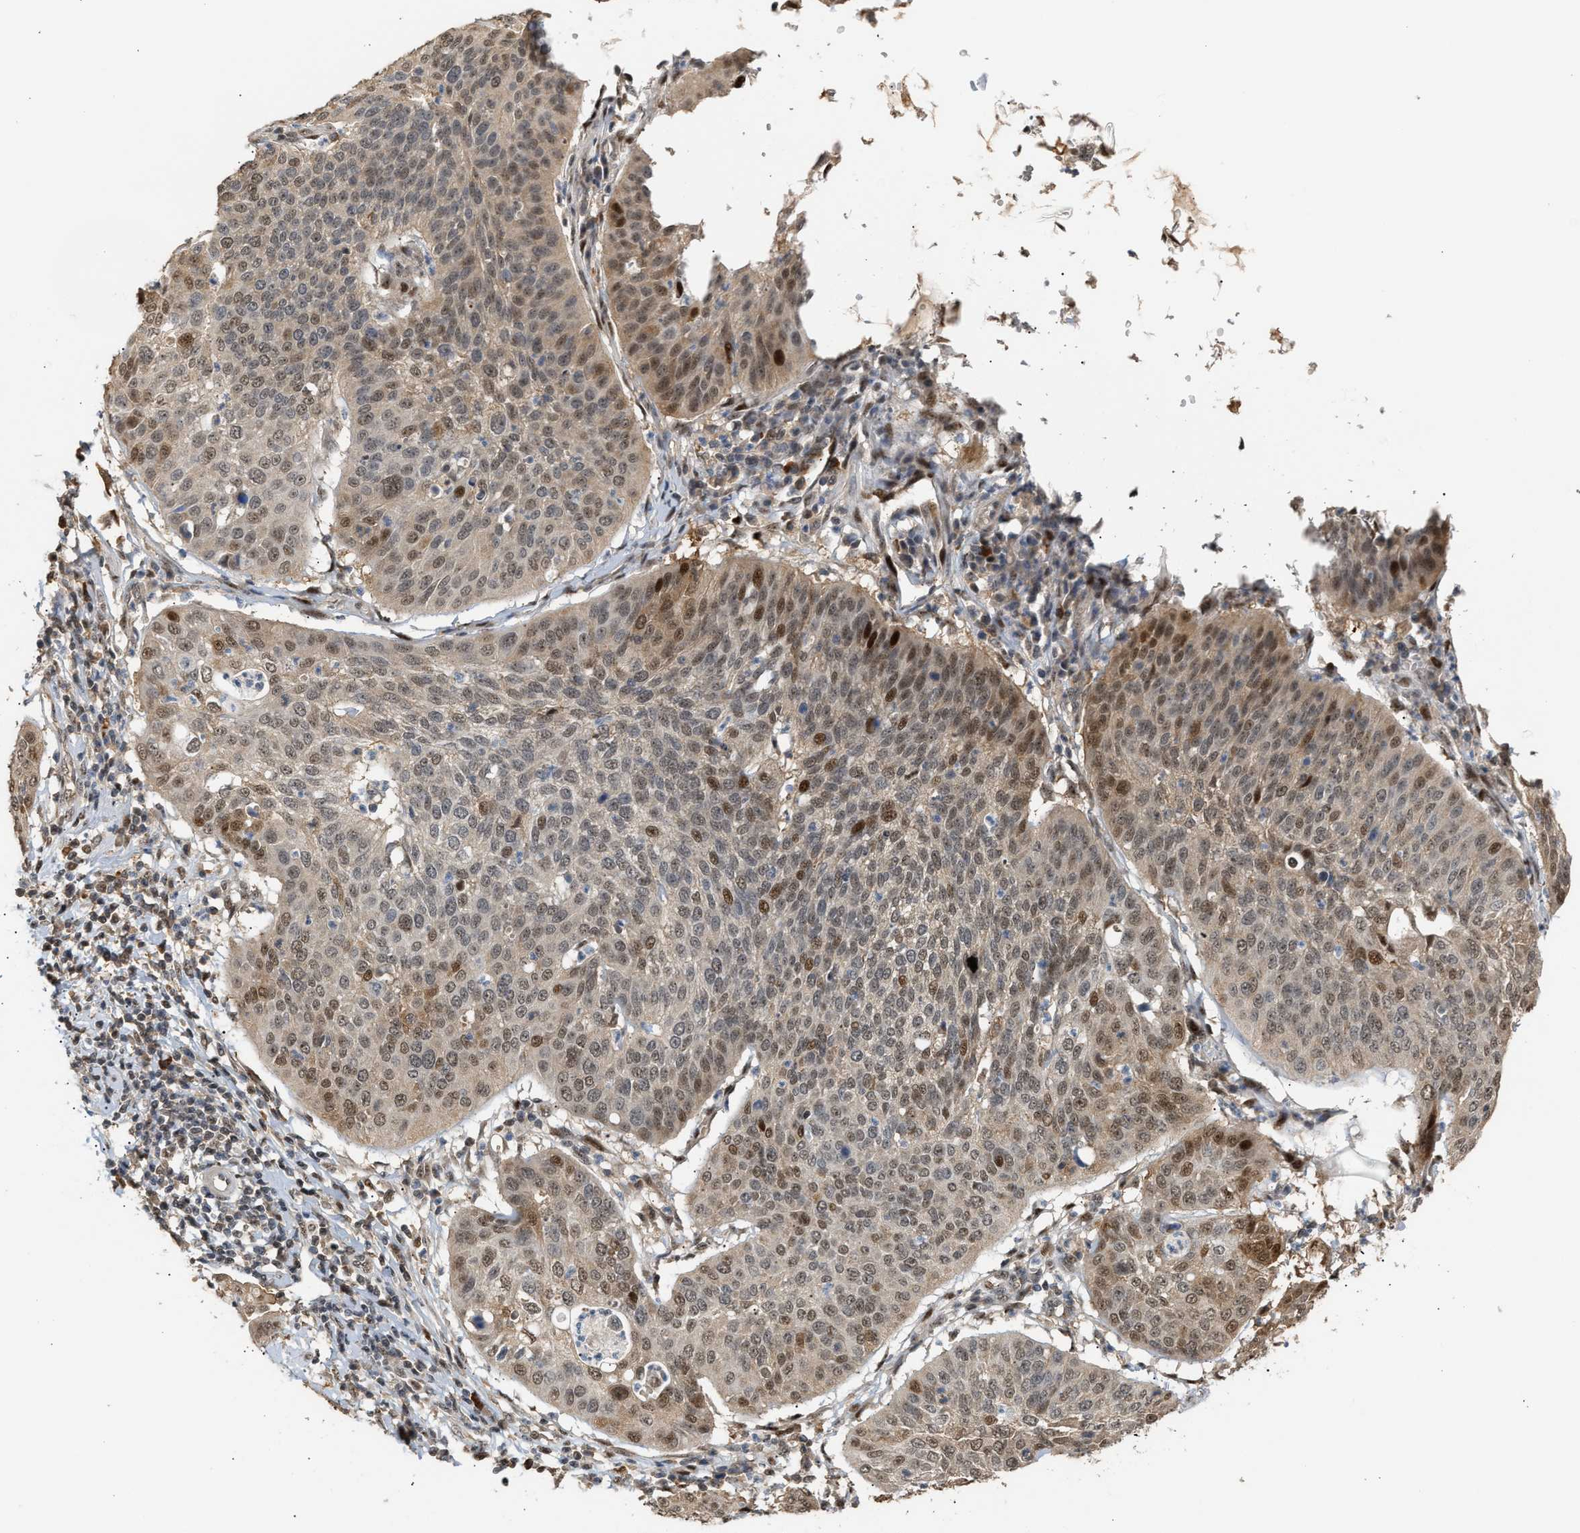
{"staining": {"intensity": "moderate", "quantity": ">75%", "location": "cytoplasmic/membranous,nuclear"}, "tissue": "cervical cancer", "cell_type": "Tumor cells", "image_type": "cancer", "snomed": [{"axis": "morphology", "description": "Normal tissue, NOS"}, {"axis": "morphology", "description": "Squamous cell carcinoma, NOS"}, {"axis": "topography", "description": "Cervix"}], "caption": "Immunohistochemistry image of cervical cancer stained for a protein (brown), which exhibits medium levels of moderate cytoplasmic/membranous and nuclear staining in approximately >75% of tumor cells.", "gene": "ZFAND5", "patient": {"sex": "female", "age": 39}}